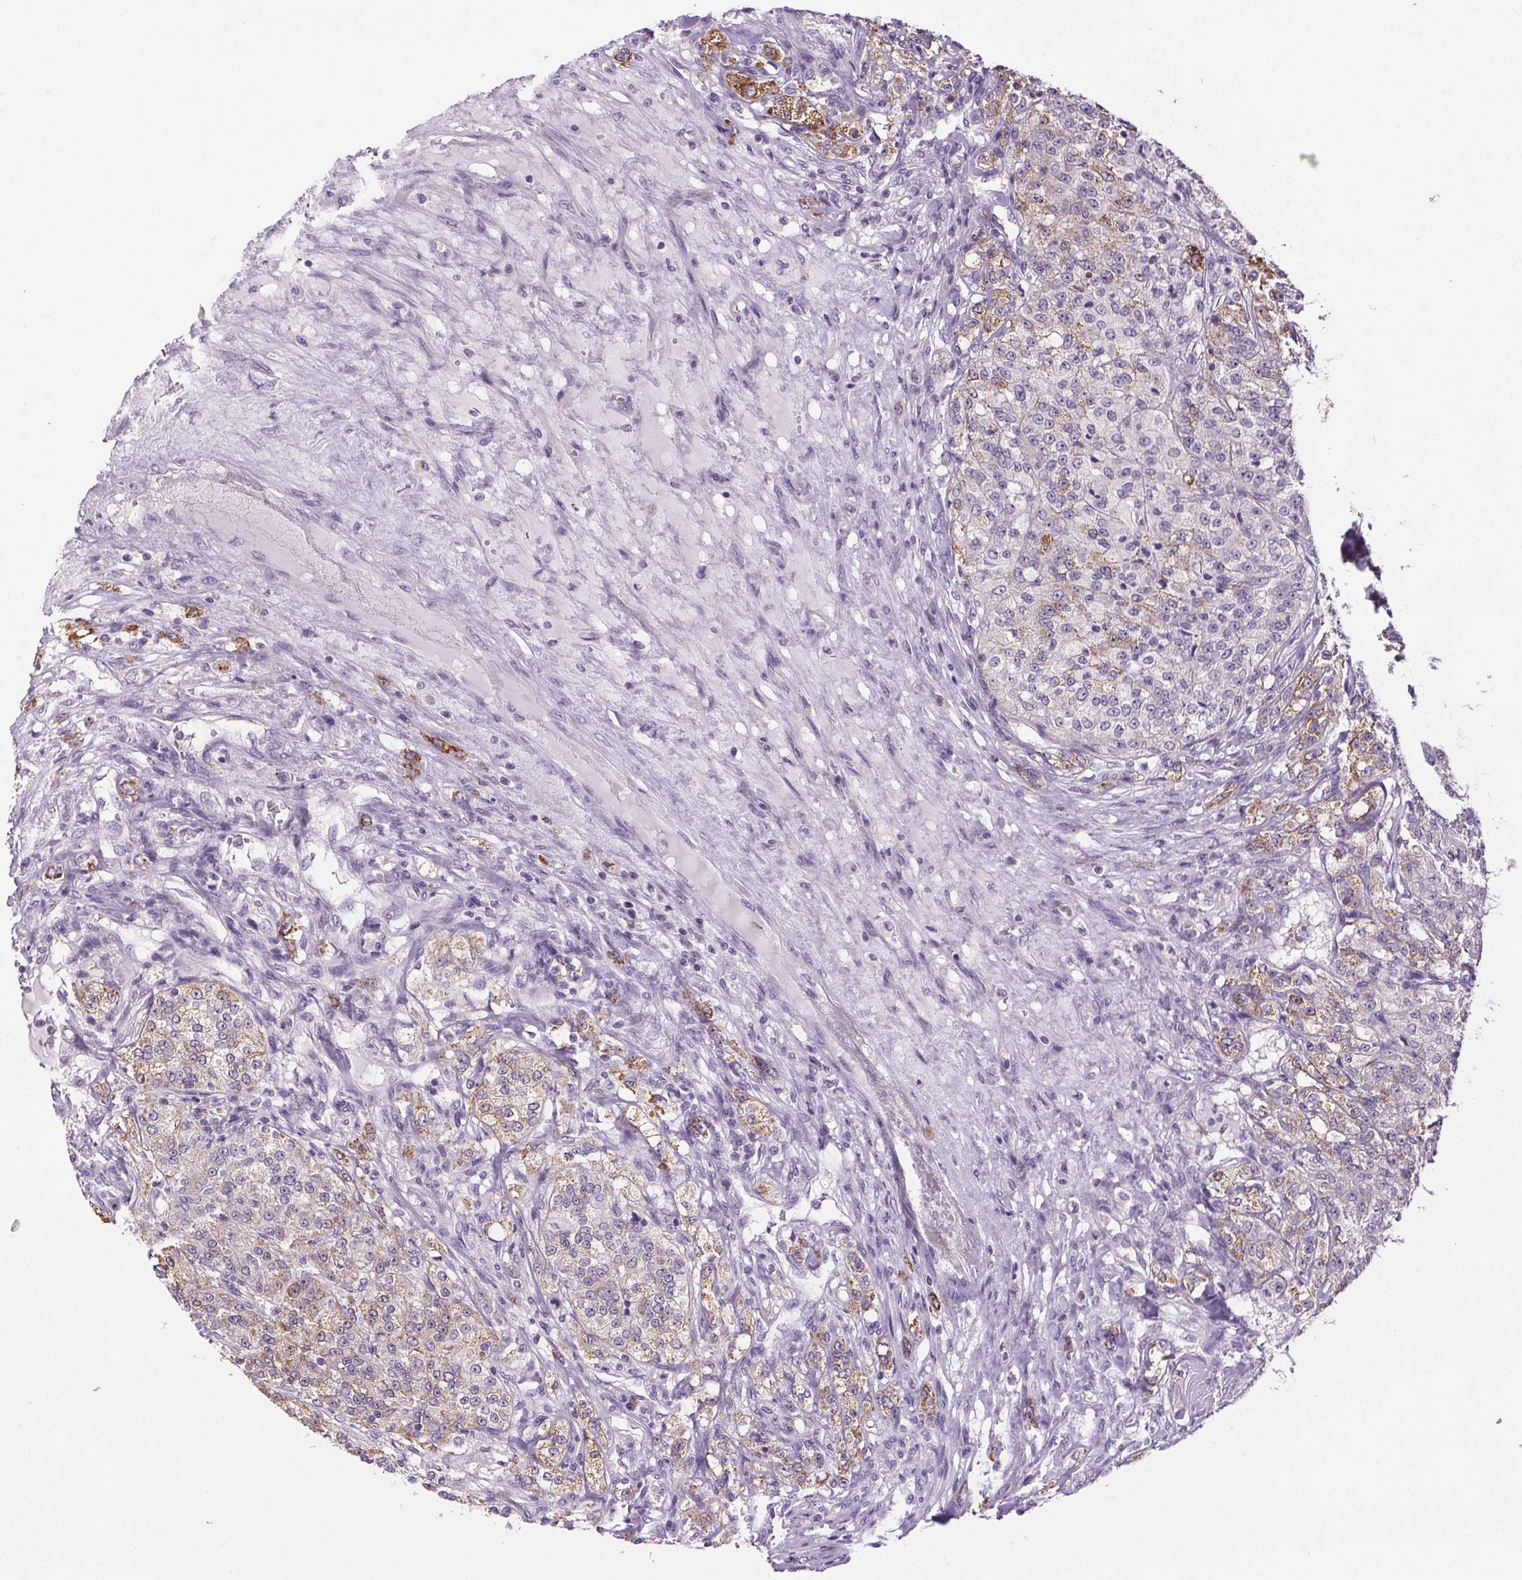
{"staining": {"intensity": "moderate", "quantity": "<25%", "location": "cytoplasmic/membranous"}, "tissue": "renal cancer", "cell_type": "Tumor cells", "image_type": "cancer", "snomed": [{"axis": "morphology", "description": "Adenocarcinoma, NOS"}, {"axis": "topography", "description": "Kidney"}], "caption": "Moderate cytoplasmic/membranous staining is identified in about <25% of tumor cells in adenocarcinoma (renal).", "gene": "GPIHBP1", "patient": {"sex": "female", "age": 63}}